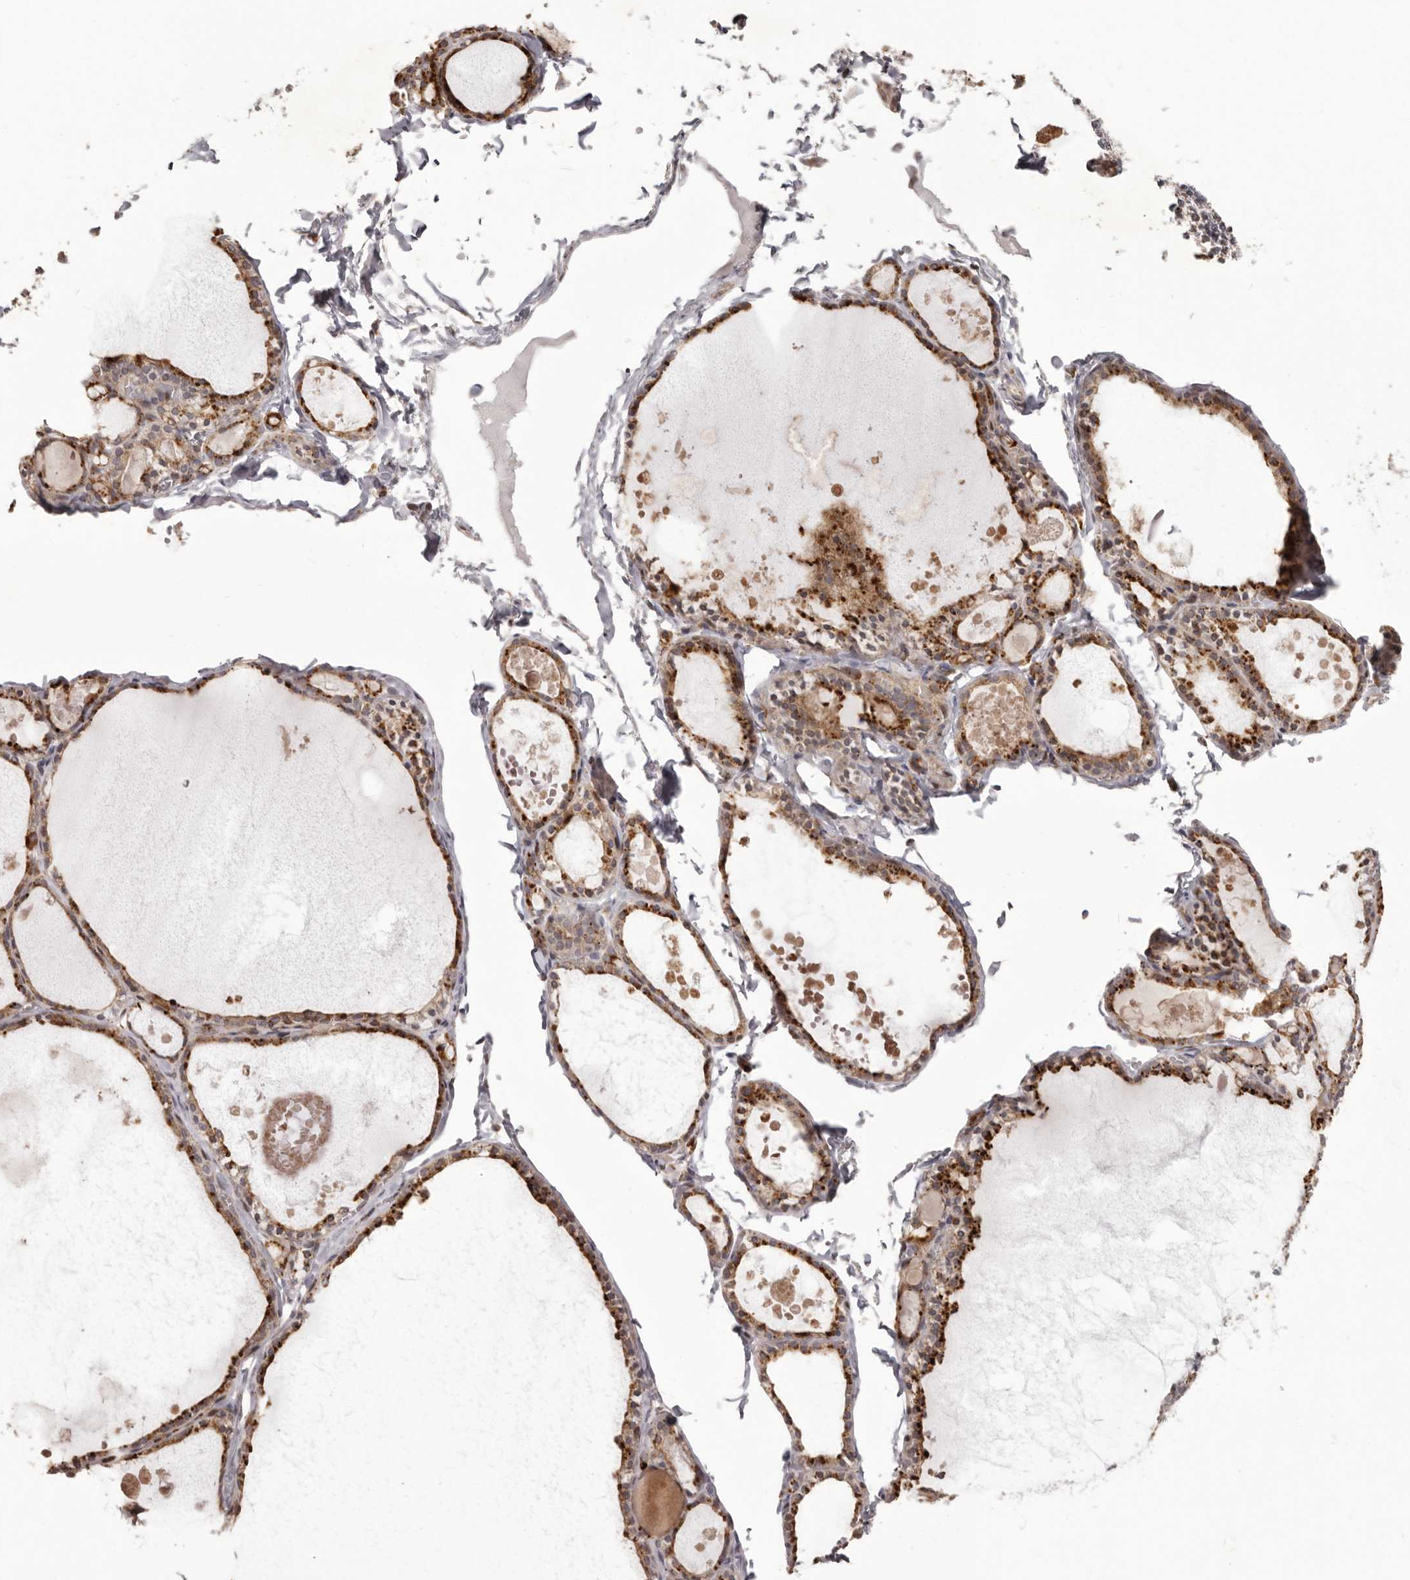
{"staining": {"intensity": "moderate", "quantity": ">75%", "location": "cytoplasmic/membranous"}, "tissue": "thyroid gland", "cell_type": "Glandular cells", "image_type": "normal", "snomed": [{"axis": "morphology", "description": "Normal tissue, NOS"}, {"axis": "topography", "description": "Thyroid gland"}], "caption": "Immunohistochemical staining of benign human thyroid gland demonstrates medium levels of moderate cytoplasmic/membranous expression in about >75% of glandular cells.", "gene": "NUP43", "patient": {"sex": "male", "age": 56}}